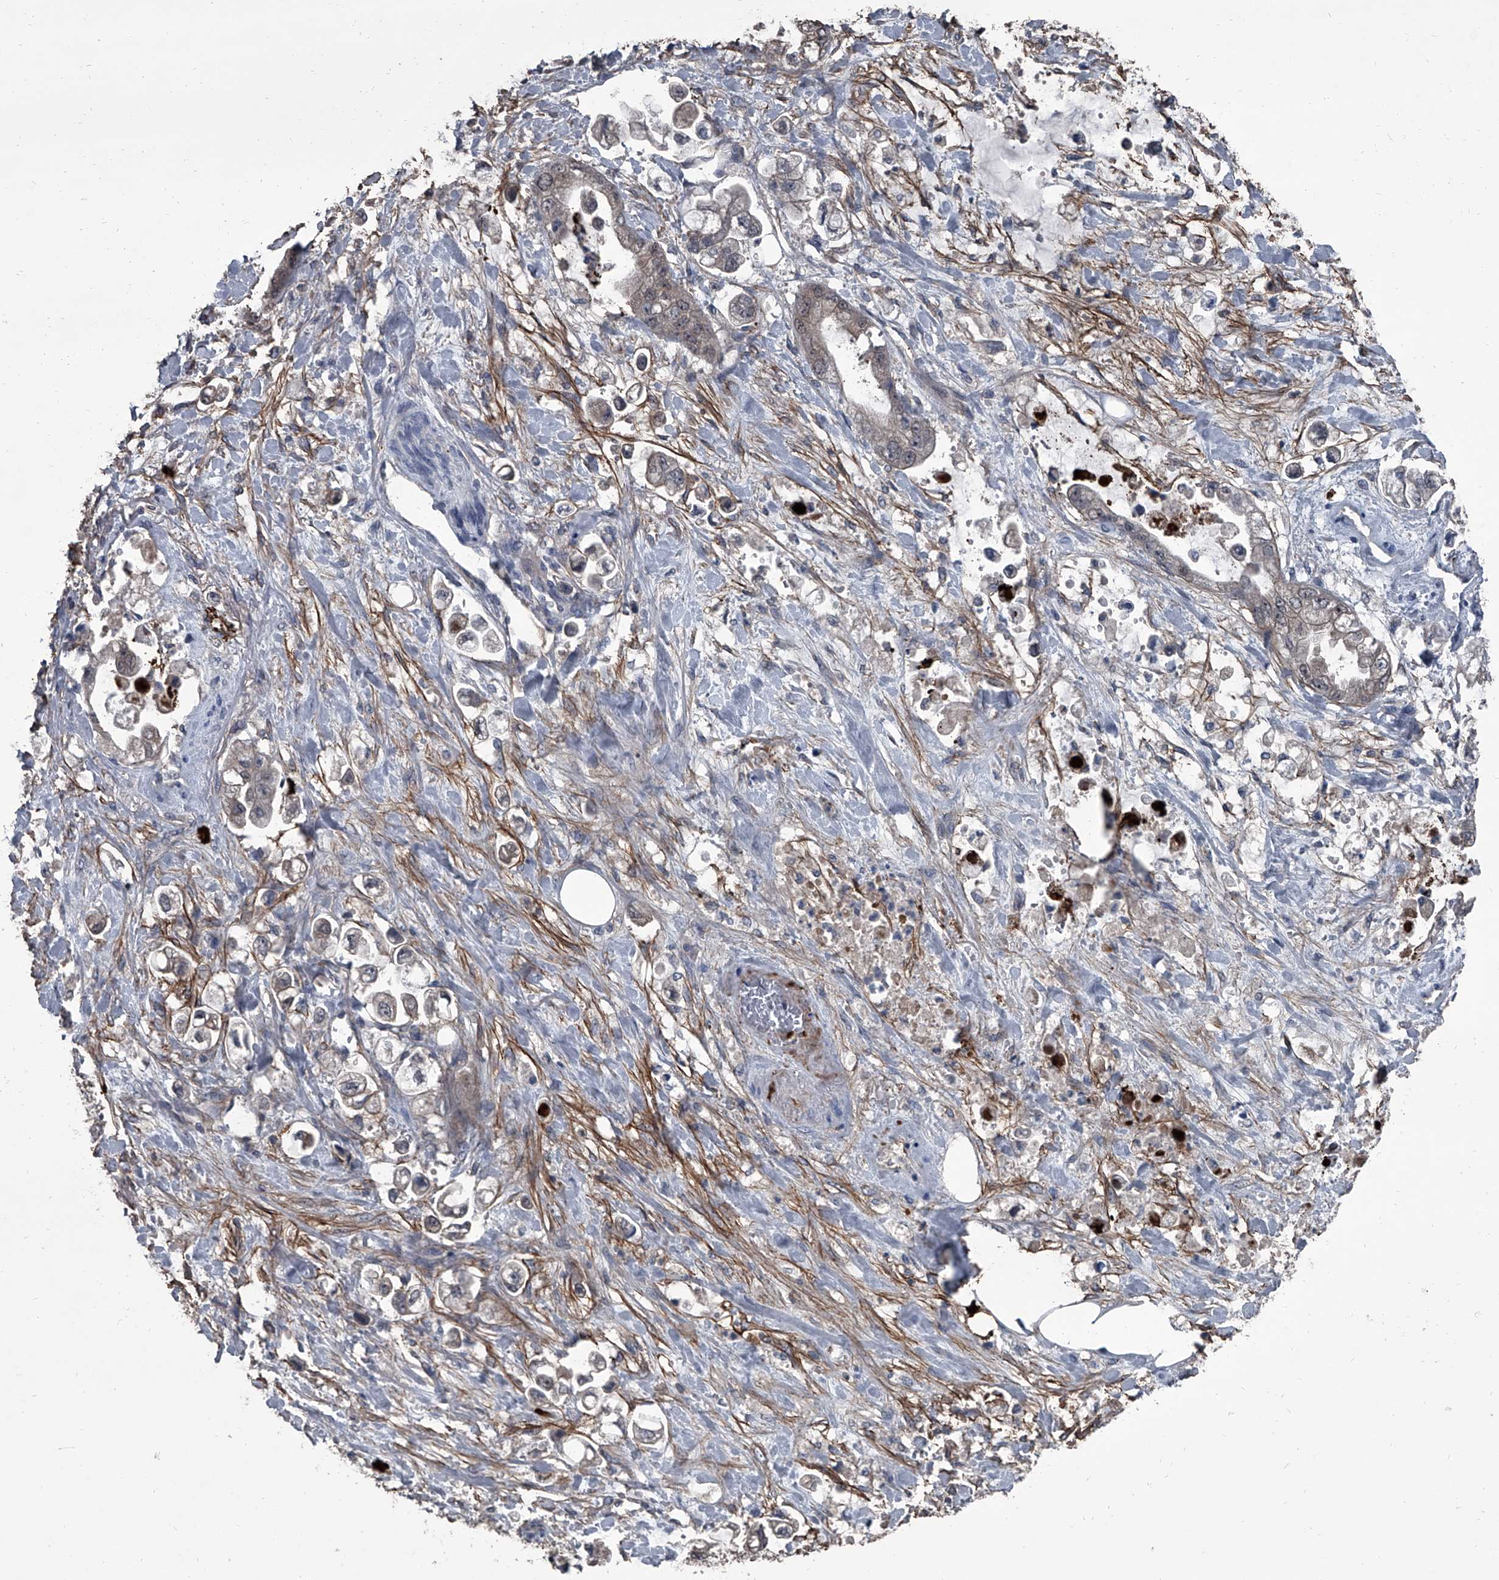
{"staining": {"intensity": "moderate", "quantity": "25%-75%", "location": "cytoplasmic/membranous,nuclear"}, "tissue": "stomach cancer", "cell_type": "Tumor cells", "image_type": "cancer", "snomed": [{"axis": "morphology", "description": "Adenocarcinoma, NOS"}, {"axis": "topography", "description": "Stomach"}], "caption": "Stomach cancer (adenocarcinoma) stained for a protein (brown) displays moderate cytoplasmic/membranous and nuclear positive expression in about 25%-75% of tumor cells.", "gene": "OARD1", "patient": {"sex": "male", "age": 62}}